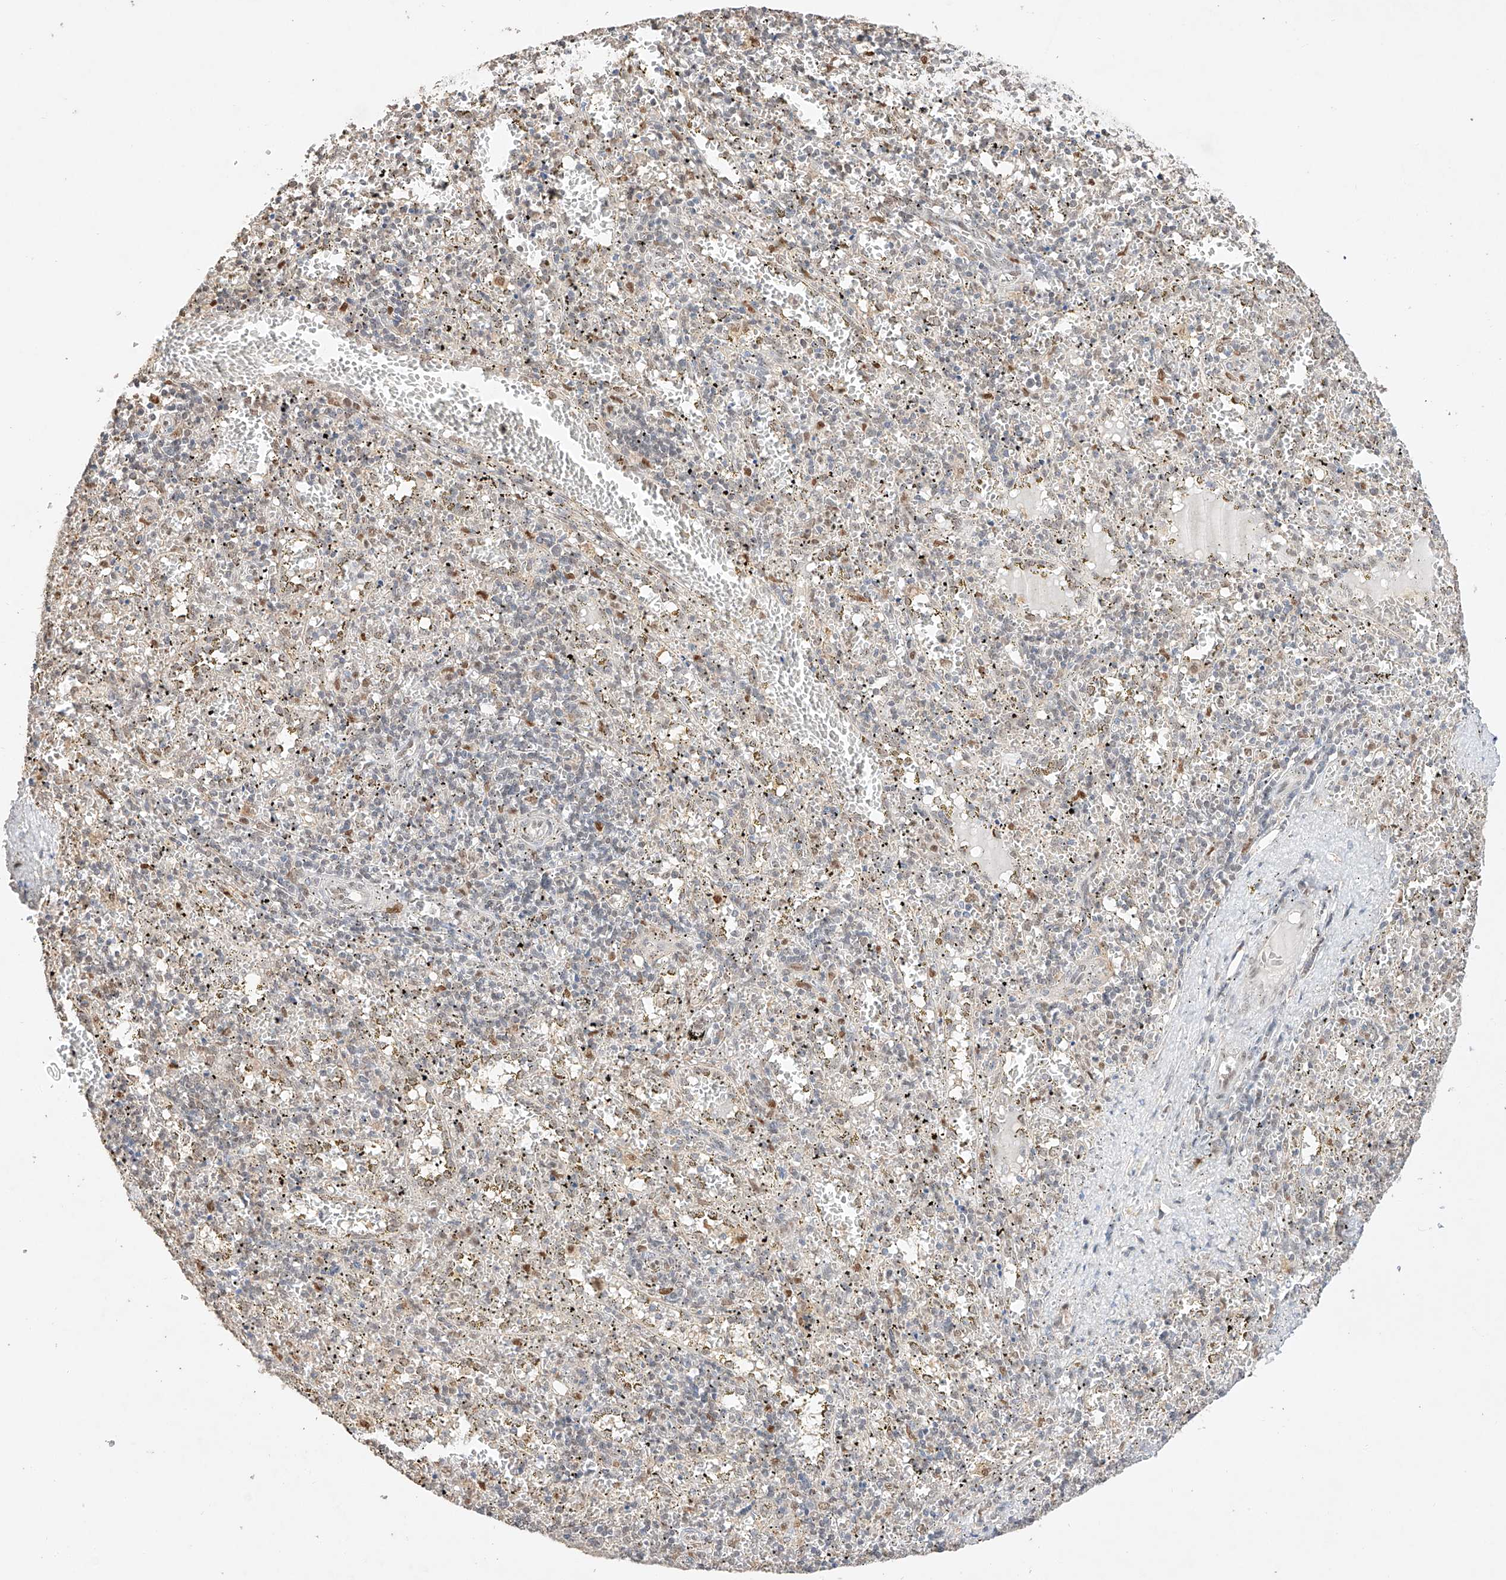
{"staining": {"intensity": "negative", "quantity": "none", "location": "none"}, "tissue": "spleen", "cell_type": "Cells in red pulp", "image_type": "normal", "snomed": [{"axis": "morphology", "description": "Normal tissue, NOS"}, {"axis": "topography", "description": "Spleen"}], "caption": "Immunohistochemical staining of benign spleen exhibits no significant expression in cells in red pulp. Nuclei are stained in blue.", "gene": "APIP", "patient": {"sex": "male", "age": 11}}